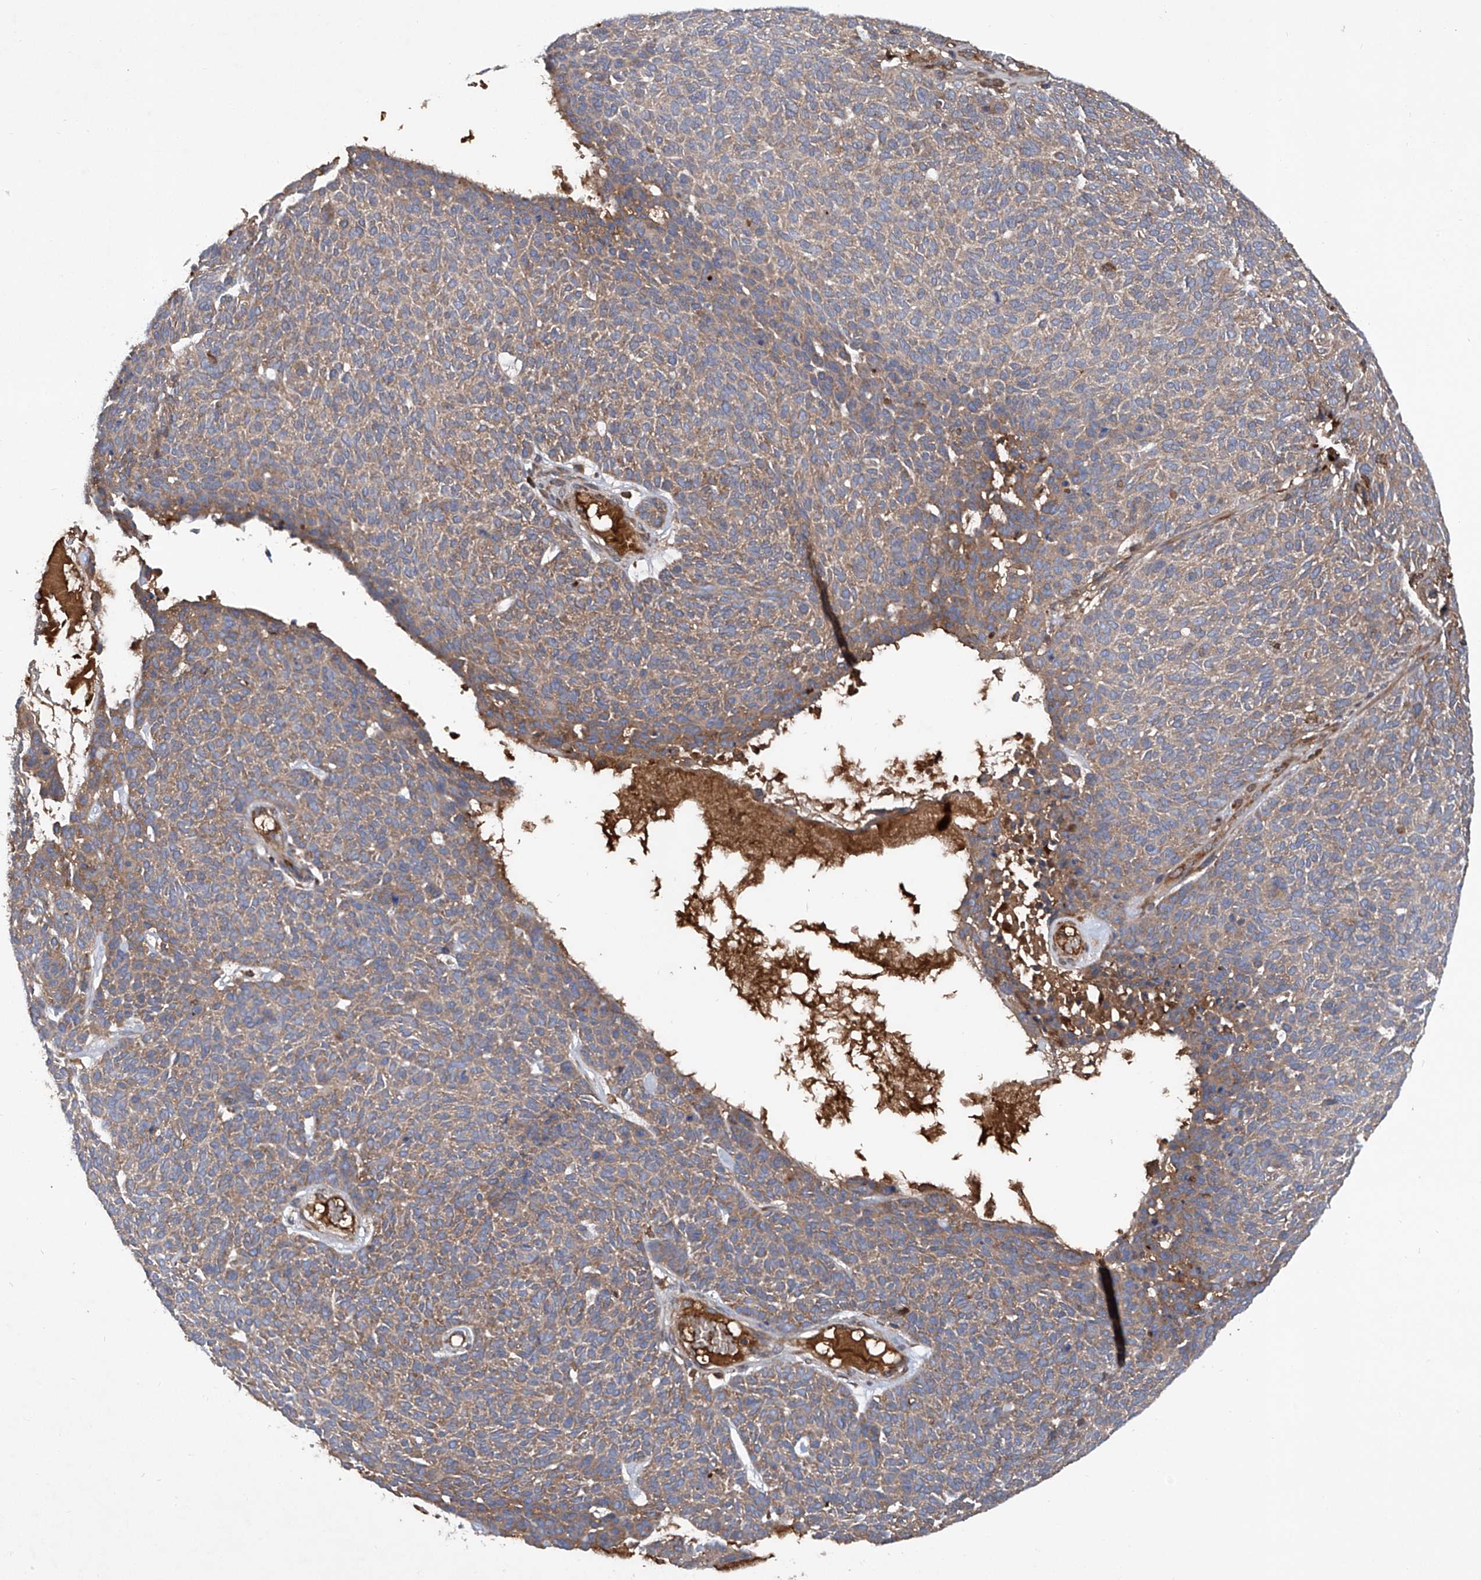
{"staining": {"intensity": "moderate", "quantity": "25%-75%", "location": "cytoplasmic/membranous"}, "tissue": "skin cancer", "cell_type": "Tumor cells", "image_type": "cancer", "snomed": [{"axis": "morphology", "description": "Squamous cell carcinoma, NOS"}, {"axis": "topography", "description": "Skin"}], "caption": "Immunohistochemical staining of human squamous cell carcinoma (skin) demonstrates medium levels of moderate cytoplasmic/membranous protein expression in approximately 25%-75% of tumor cells. Immunohistochemistry (ihc) stains the protein of interest in brown and the nuclei are stained blue.", "gene": "ASCC3", "patient": {"sex": "female", "age": 90}}